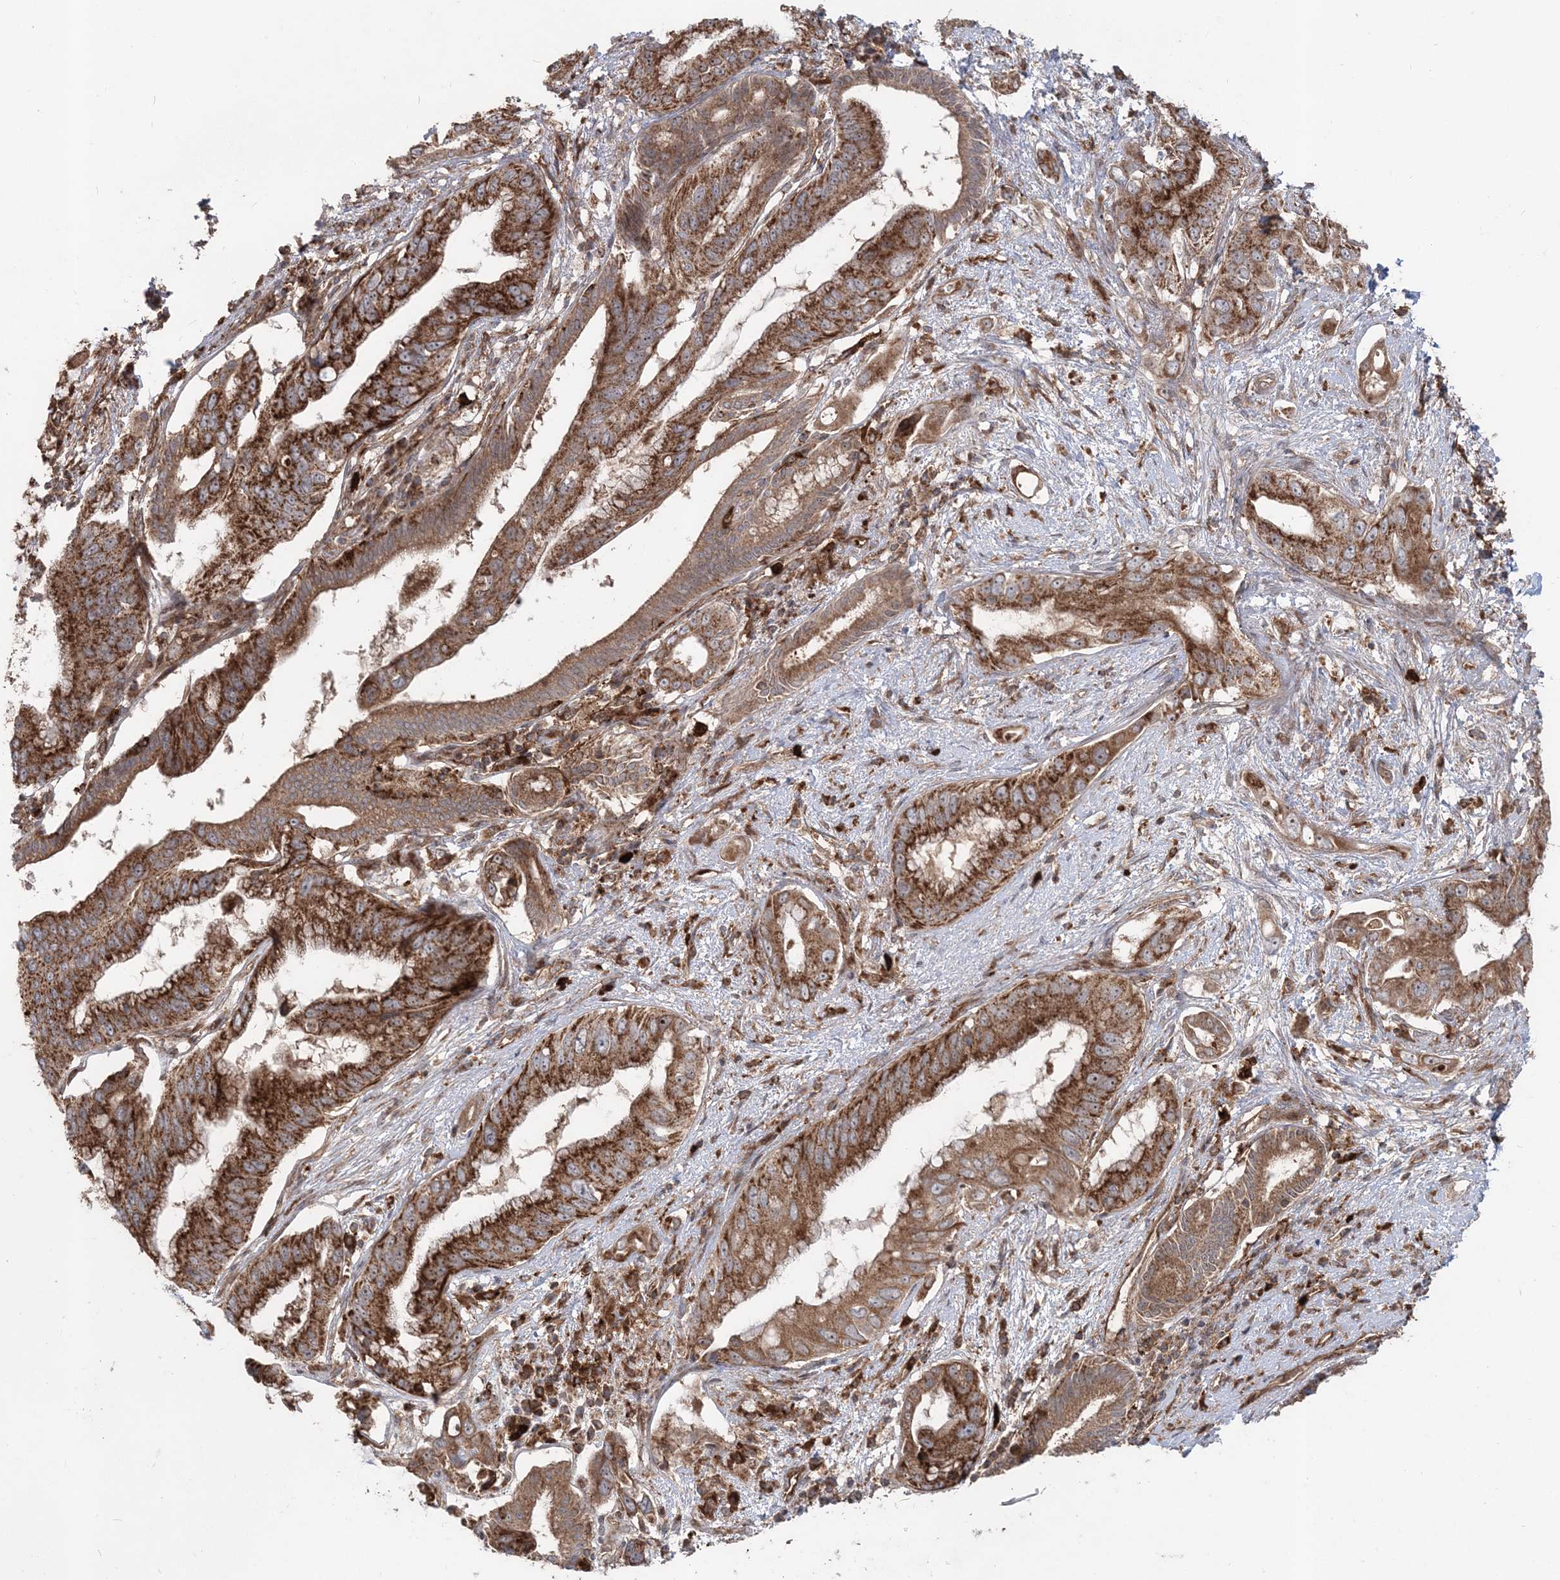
{"staining": {"intensity": "strong", "quantity": ">75%", "location": "cytoplasmic/membranous"}, "tissue": "pancreatic cancer", "cell_type": "Tumor cells", "image_type": "cancer", "snomed": [{"axis": "morphology", "description": "Inflammation, NOS"}, {"axis": "morphology", "description": "Adenocarcinoma, NOS"}, {"axis": "topography", "description": "Pancreas"}], "caption": "Tumor cells show high levels of strong cytoplasmic/membranous positivity in about >75% of cells in pancreatic cancer (adenocarcinoma). (Stains: DAB (3,3'-diaminobenzidine) in brown, nuclei in blue, Microscopy: brightfield microscopy at high magnification).", "gene": "LRPPRC", "patient": {"sex": "female", "age": 56}}